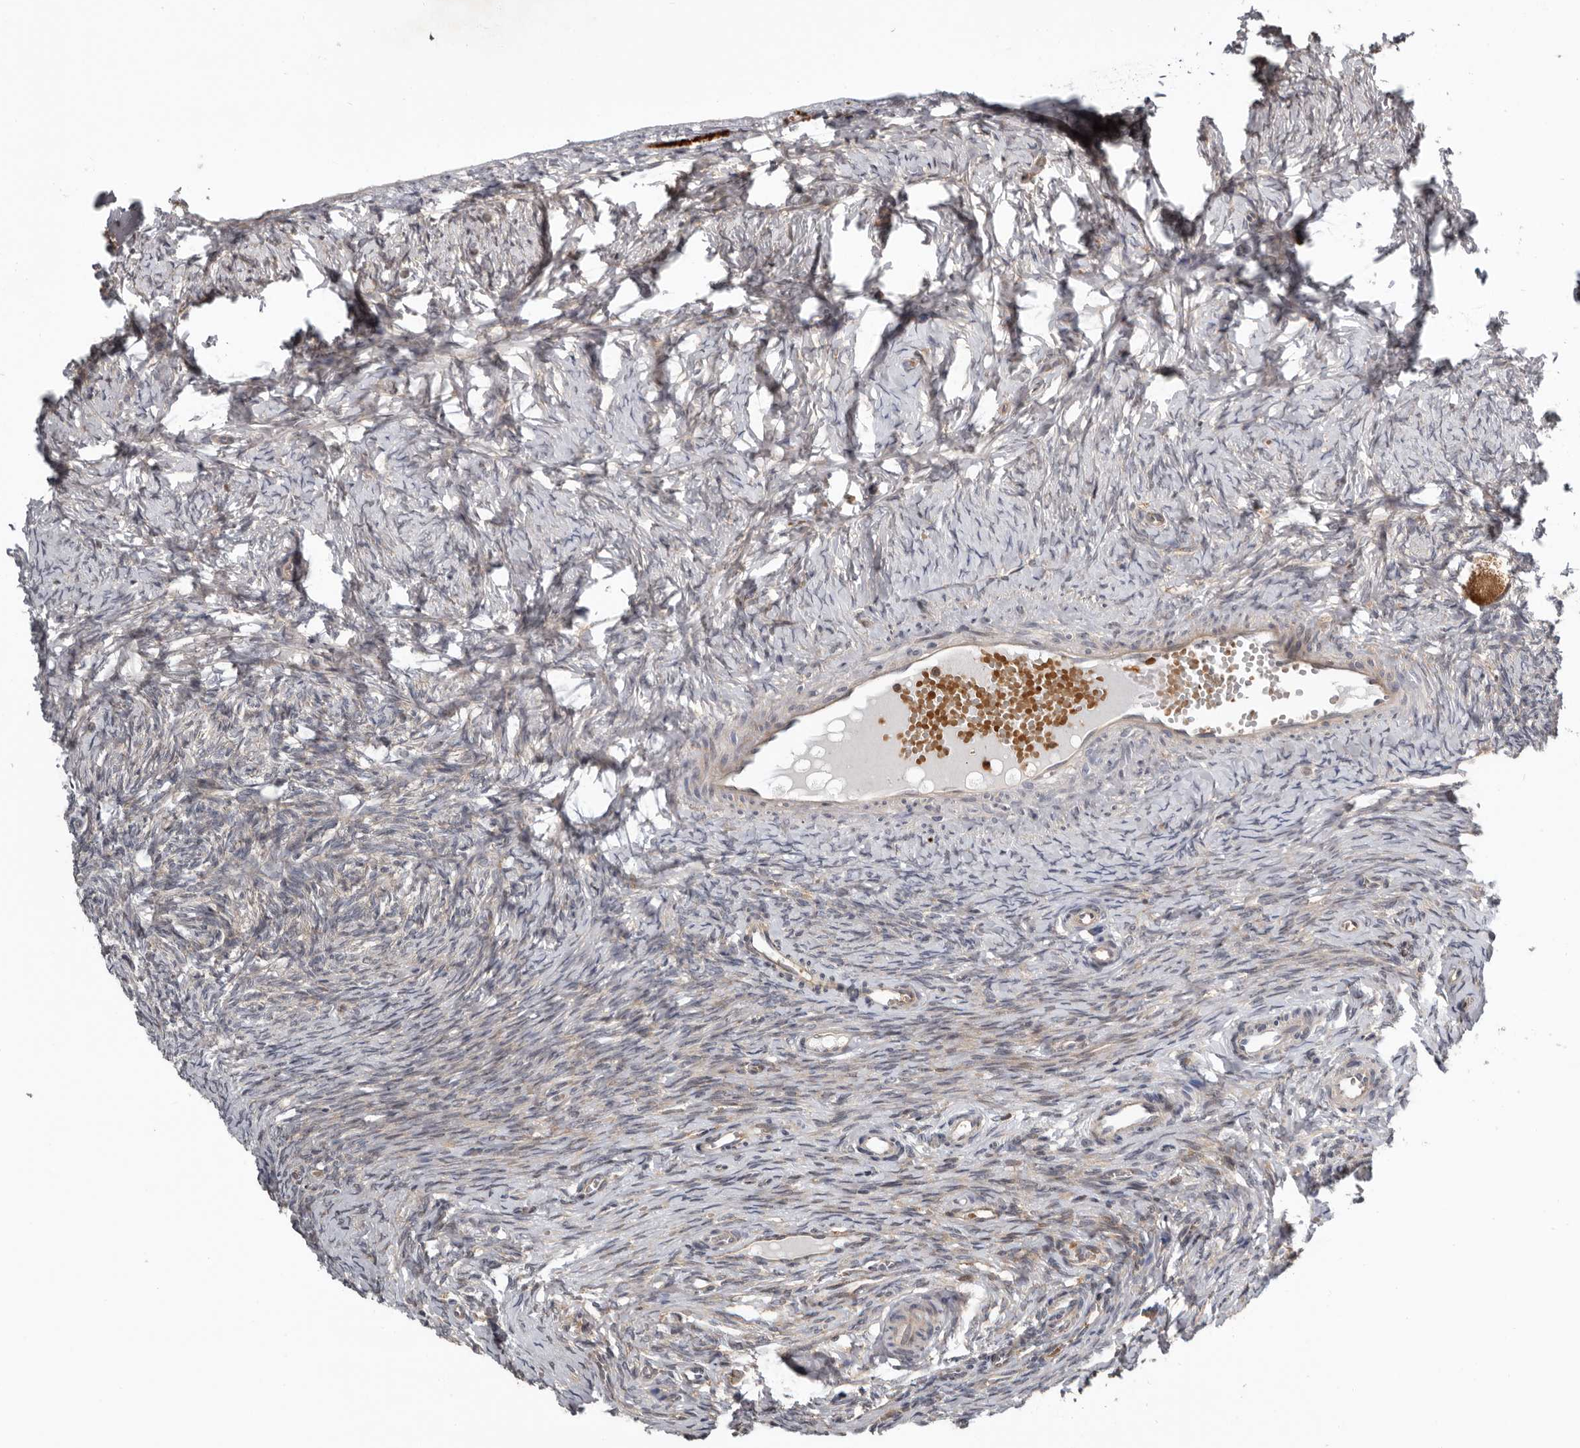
{"staining": {"intensity": "moderate", "quantity": ">75%", "location": "cytoplasmic/membranous"}, "tissue": "ovary", "cell_type": "Follicle cells", "image_type": "normal", "snomed": [{"axis": "morphology", "description": "Adenocarcinoma, NOS"}, {"axis": "topography", "description": "Endometrium"}], "caption": "IHC of normal human ovary shows medium levels of moderate cytoplasmic/membranous positivity in approximately >75% of follicle cells.", "gene": "FGFR4", "patient": {"sex": "female", "age": 32}}